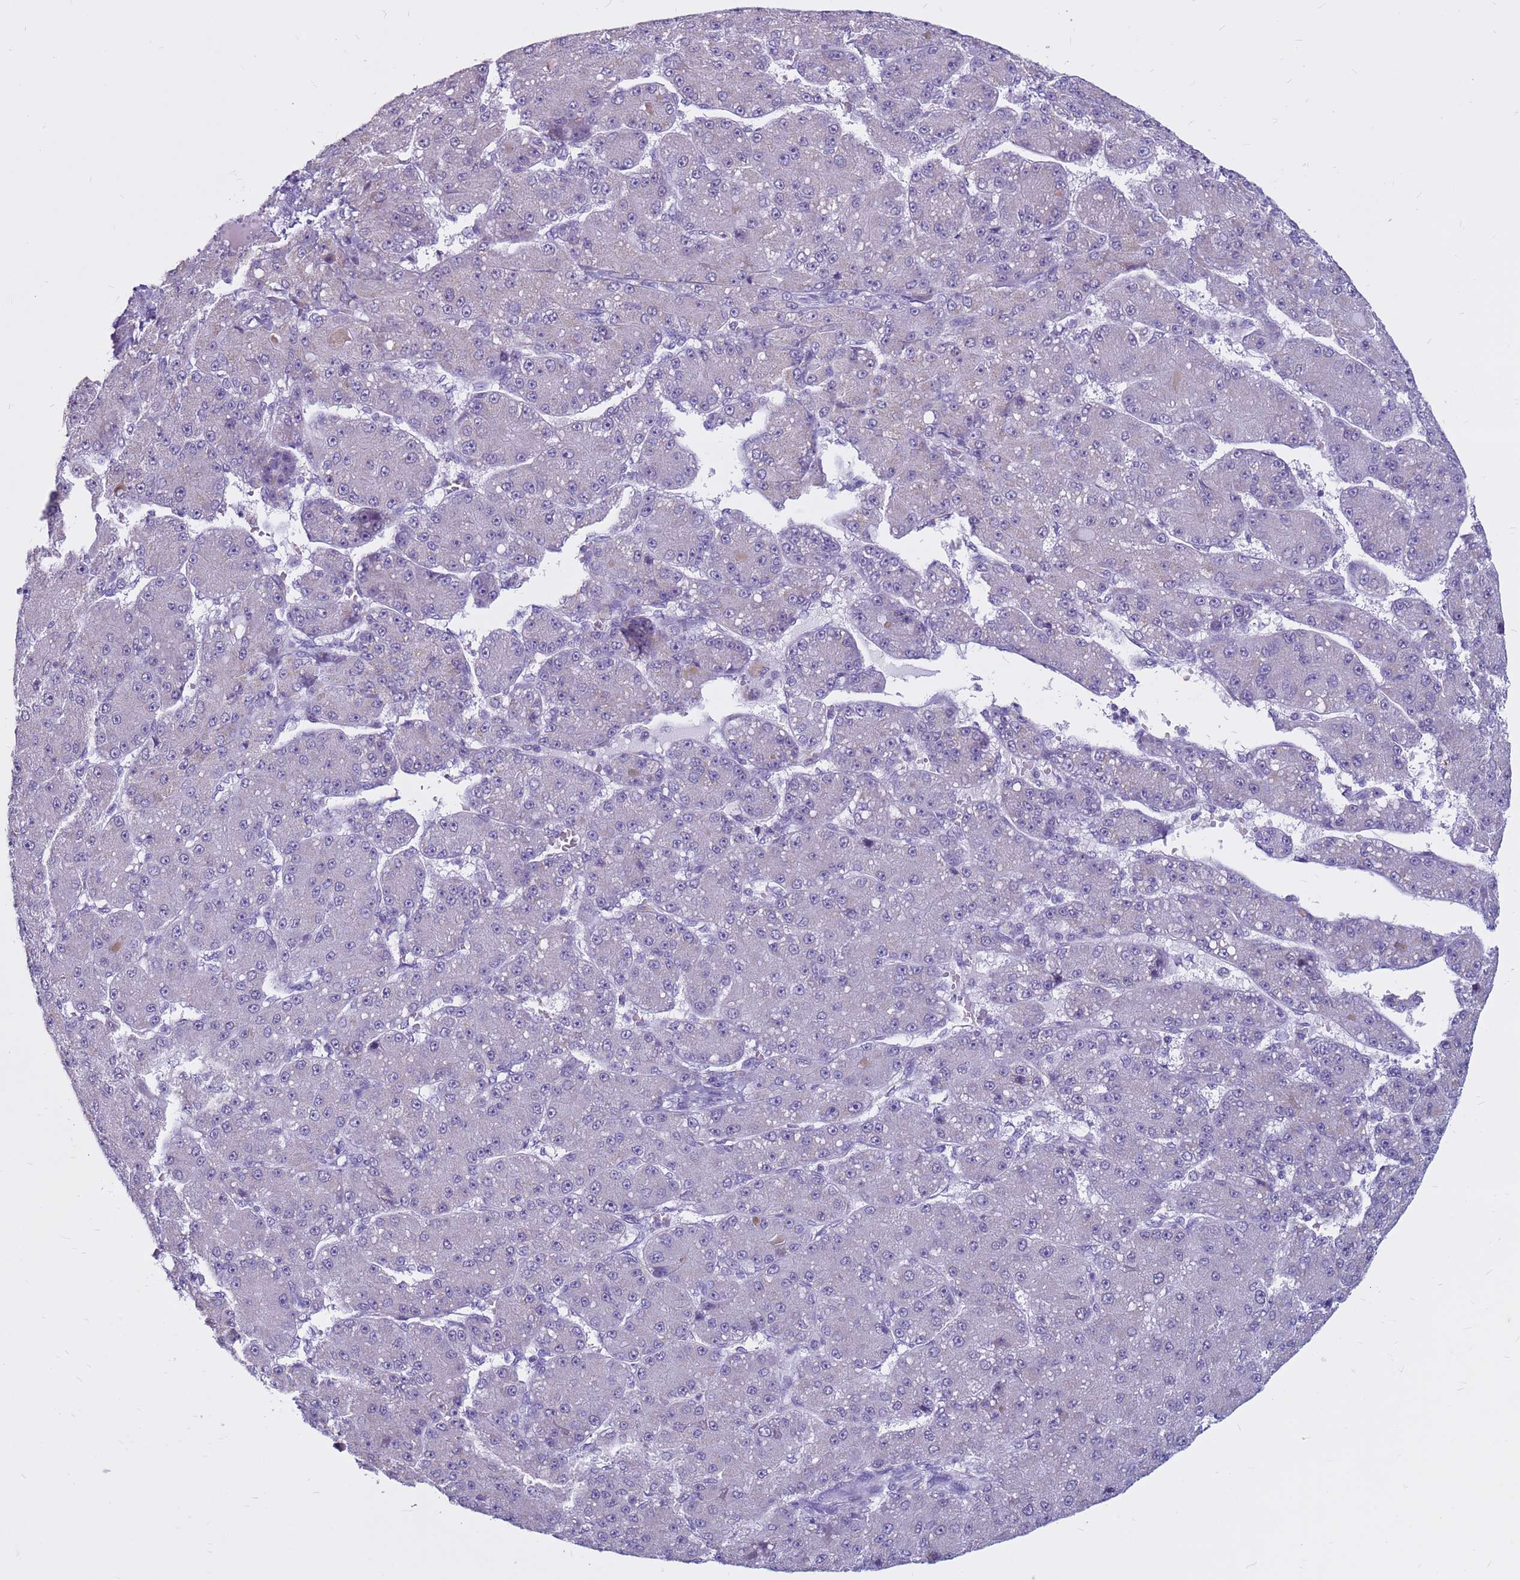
{"staining": {"intensity": "negative", "quantity": "none", "location": "none"}, "tissue": "liver cancer", "cell_type": "Tumor cells", "image_type": "cancer", "snomed": [{"axis": "morphology", "description": "Carcinoma, Hepatocellular, NOS"}, {"axis": "topography", "description": "Liver"}], "caption": "Immunohistochemical staining of human liver cancer (hepatocellular carcinoma) reveals no significant positivity in tumor cells.", "gene": "CDK2AP2", "patient": {"sex": "male", "age": 67}}